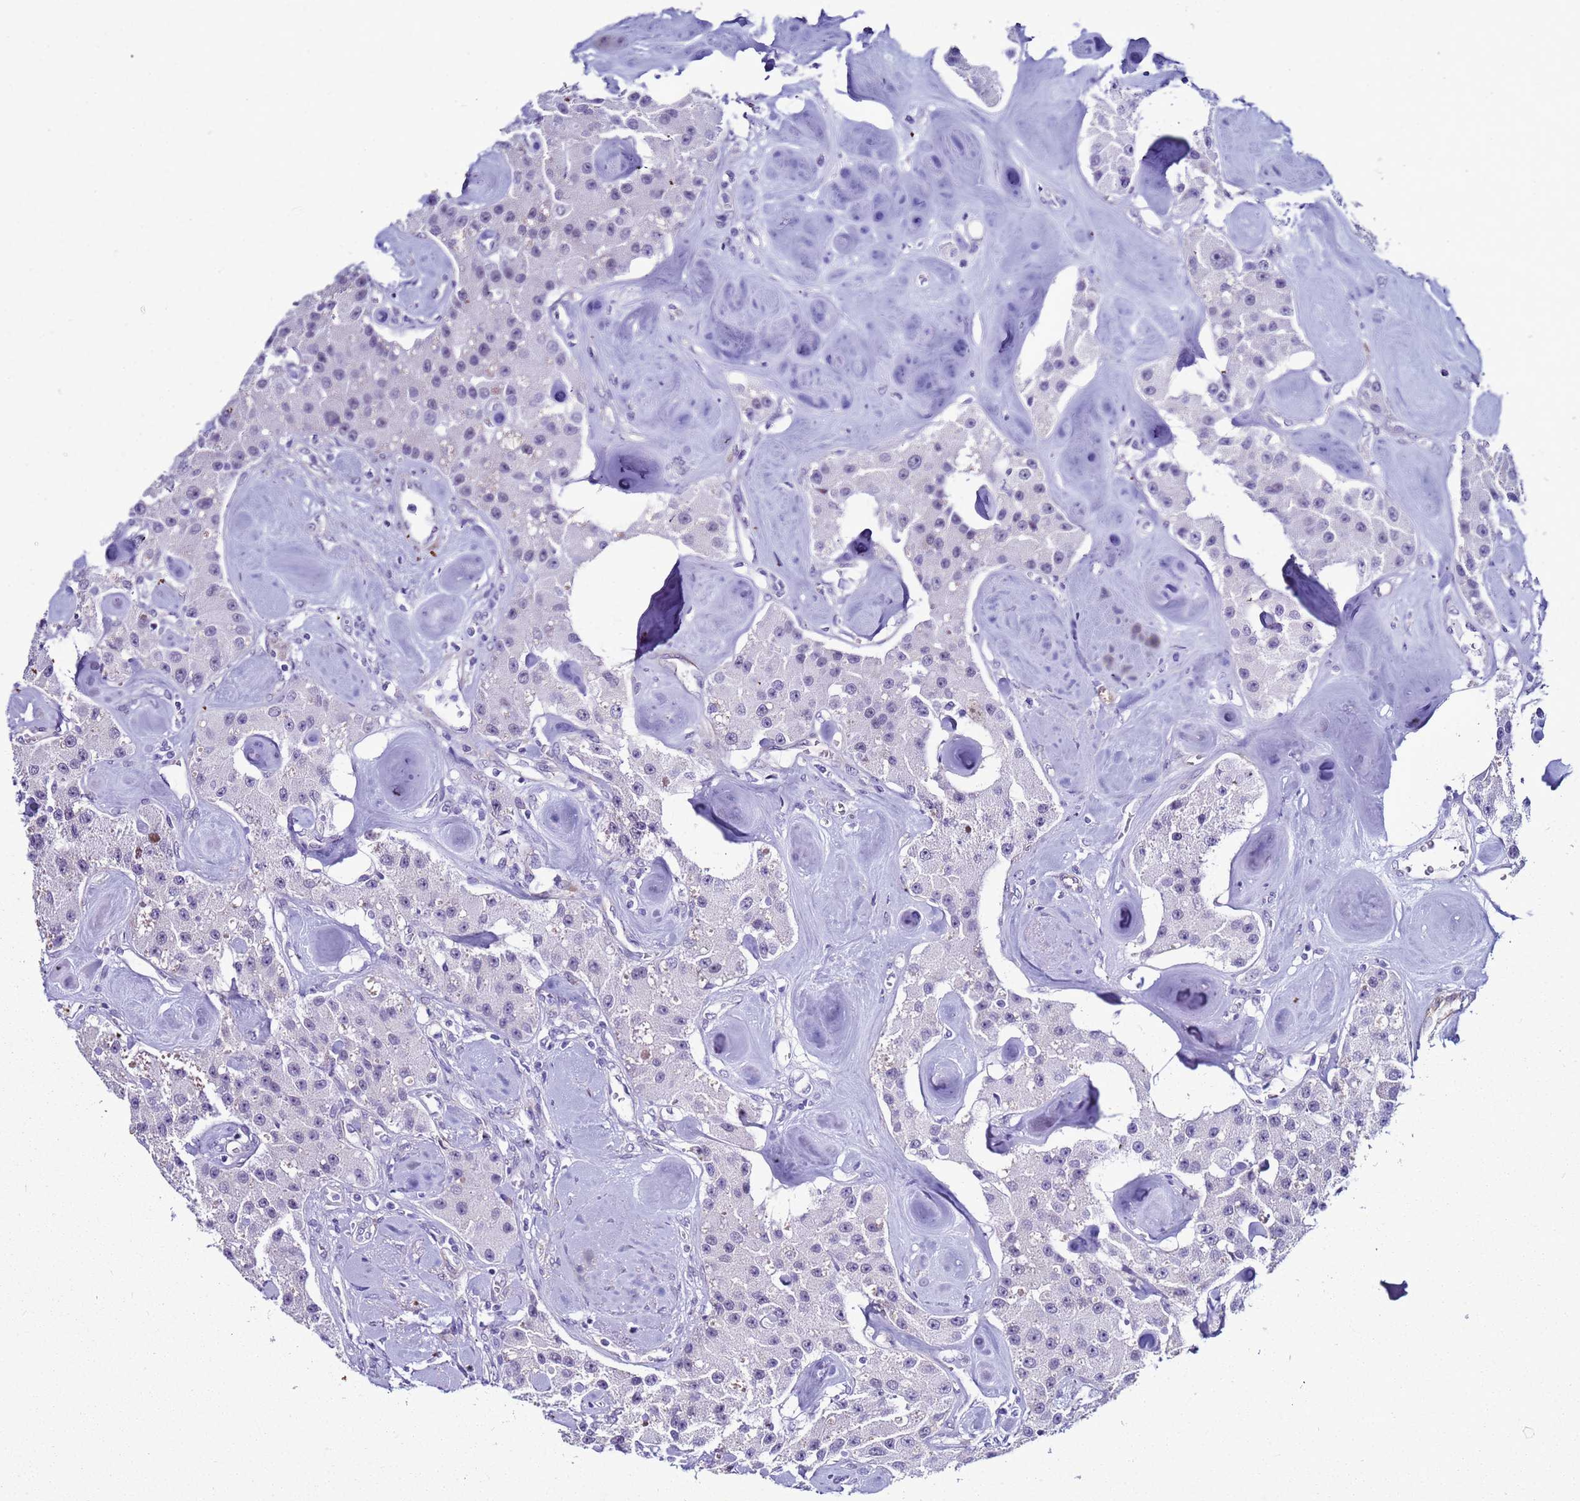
{"staining": {"intensity": "negative", "quantity": "none", "location": "none"}, "tissue": "carcinoid", "cell_type": "Tumor cells", "image_type": "cancer", "snomed": [{"axis": "morphology", "description": "Carcinoid, malignant, NOS"}, {"axis": "topography", "description": "Pancreas"}], "caption": "Malignant carcinoid stained for a protein using IHC demonstrates no expression tumor cells.", "gene": "LRRC10B", "patient": {"sex": "male", "age": 41}}